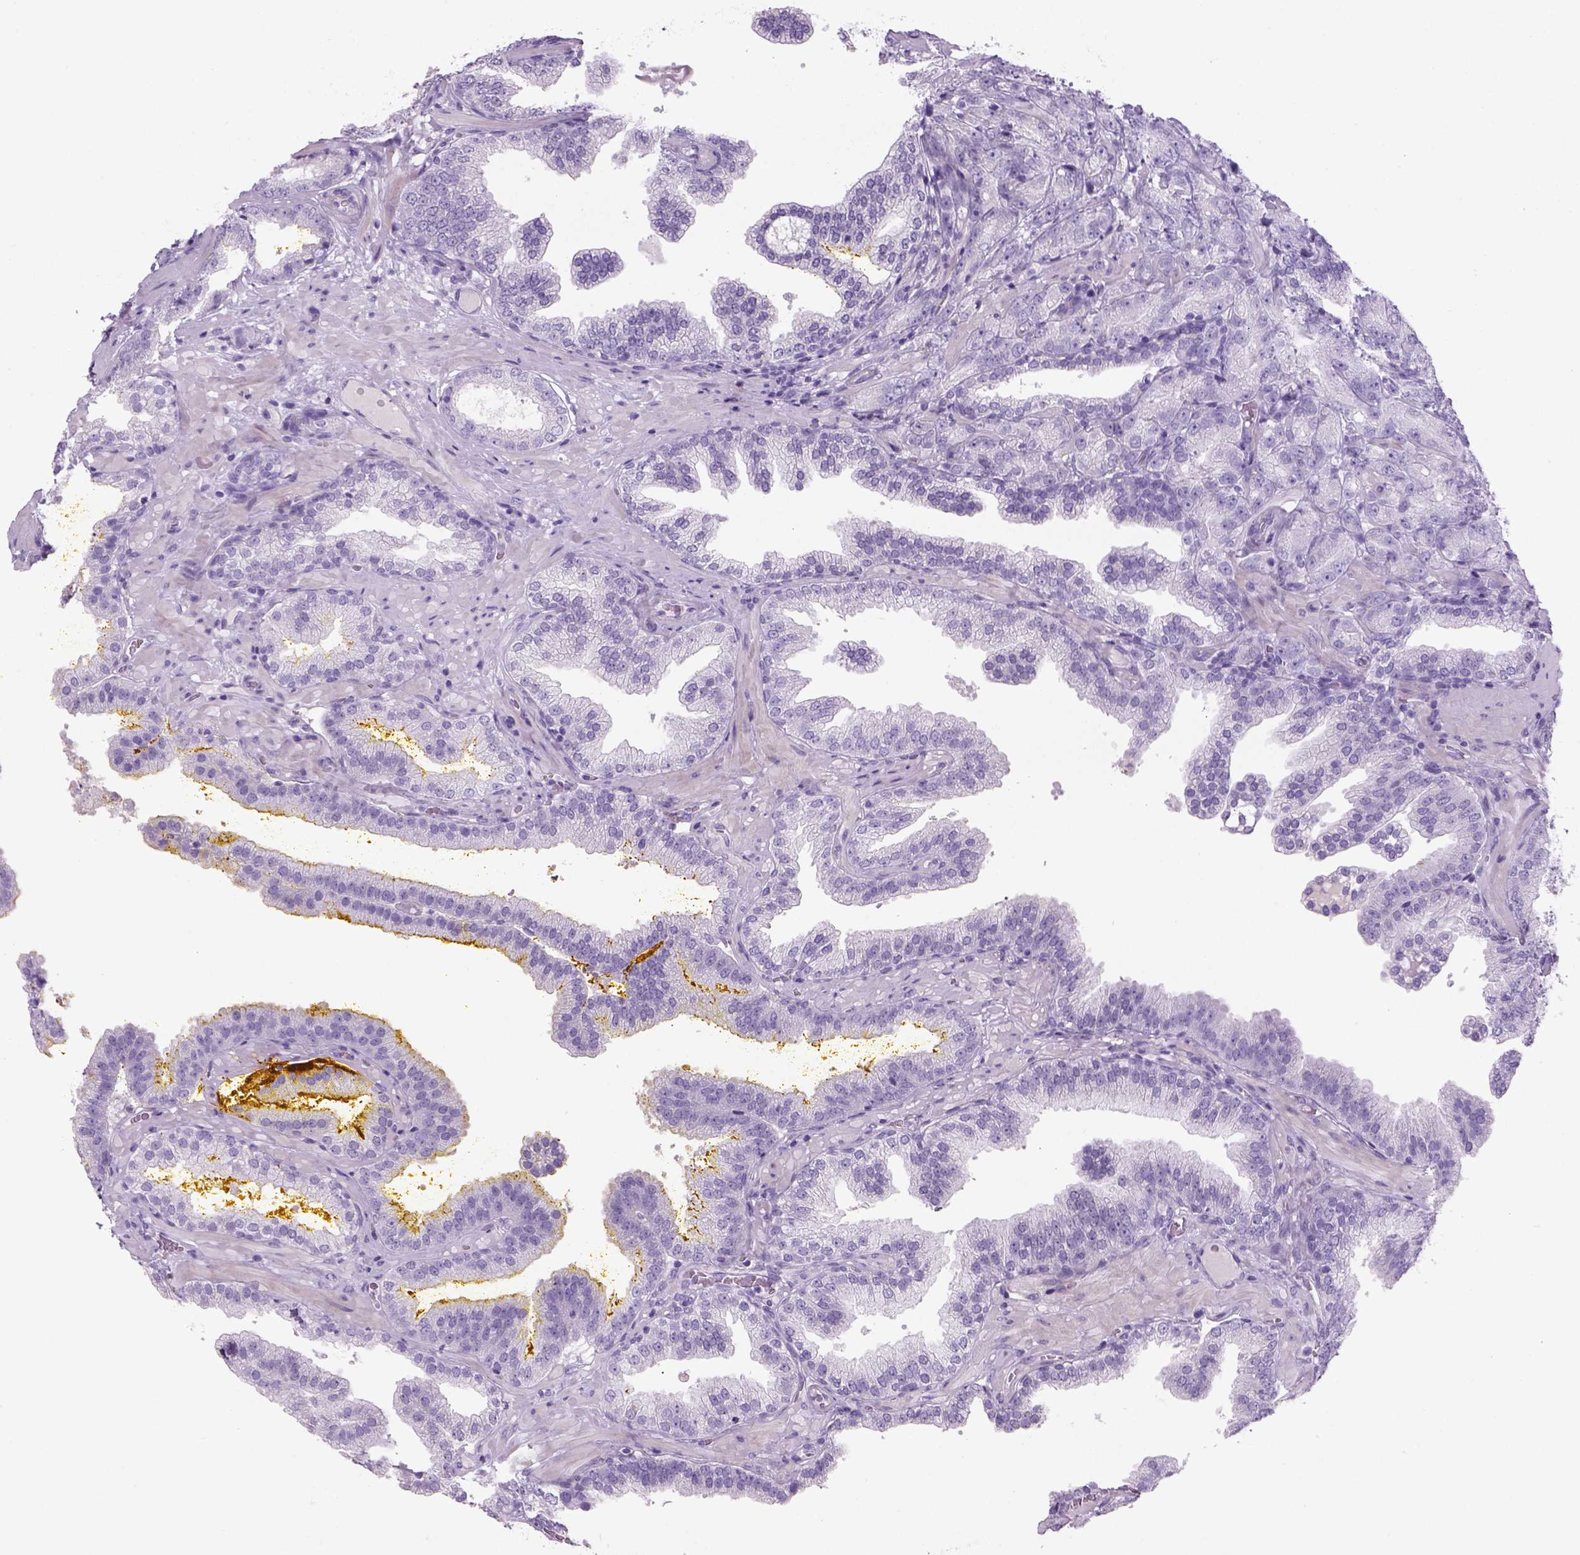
{"staining": {"intensity": "negative", "quantity": "none", "location": "none"}, "tissue": "prostate cancer", "cell_type": "Tumor cells", "image_type": "cancer", "snomed": [{"axis": "morphology", "description": "Adenocarcinoma, NOS"}, {"axis": "topography", "description": "Prostate"}], "caption": "Micrograph shows no protein expression in tumor cells of prostate cancer tissue.", "gene": "TENM4", "patient": {"sex": "male", "age": 63}}